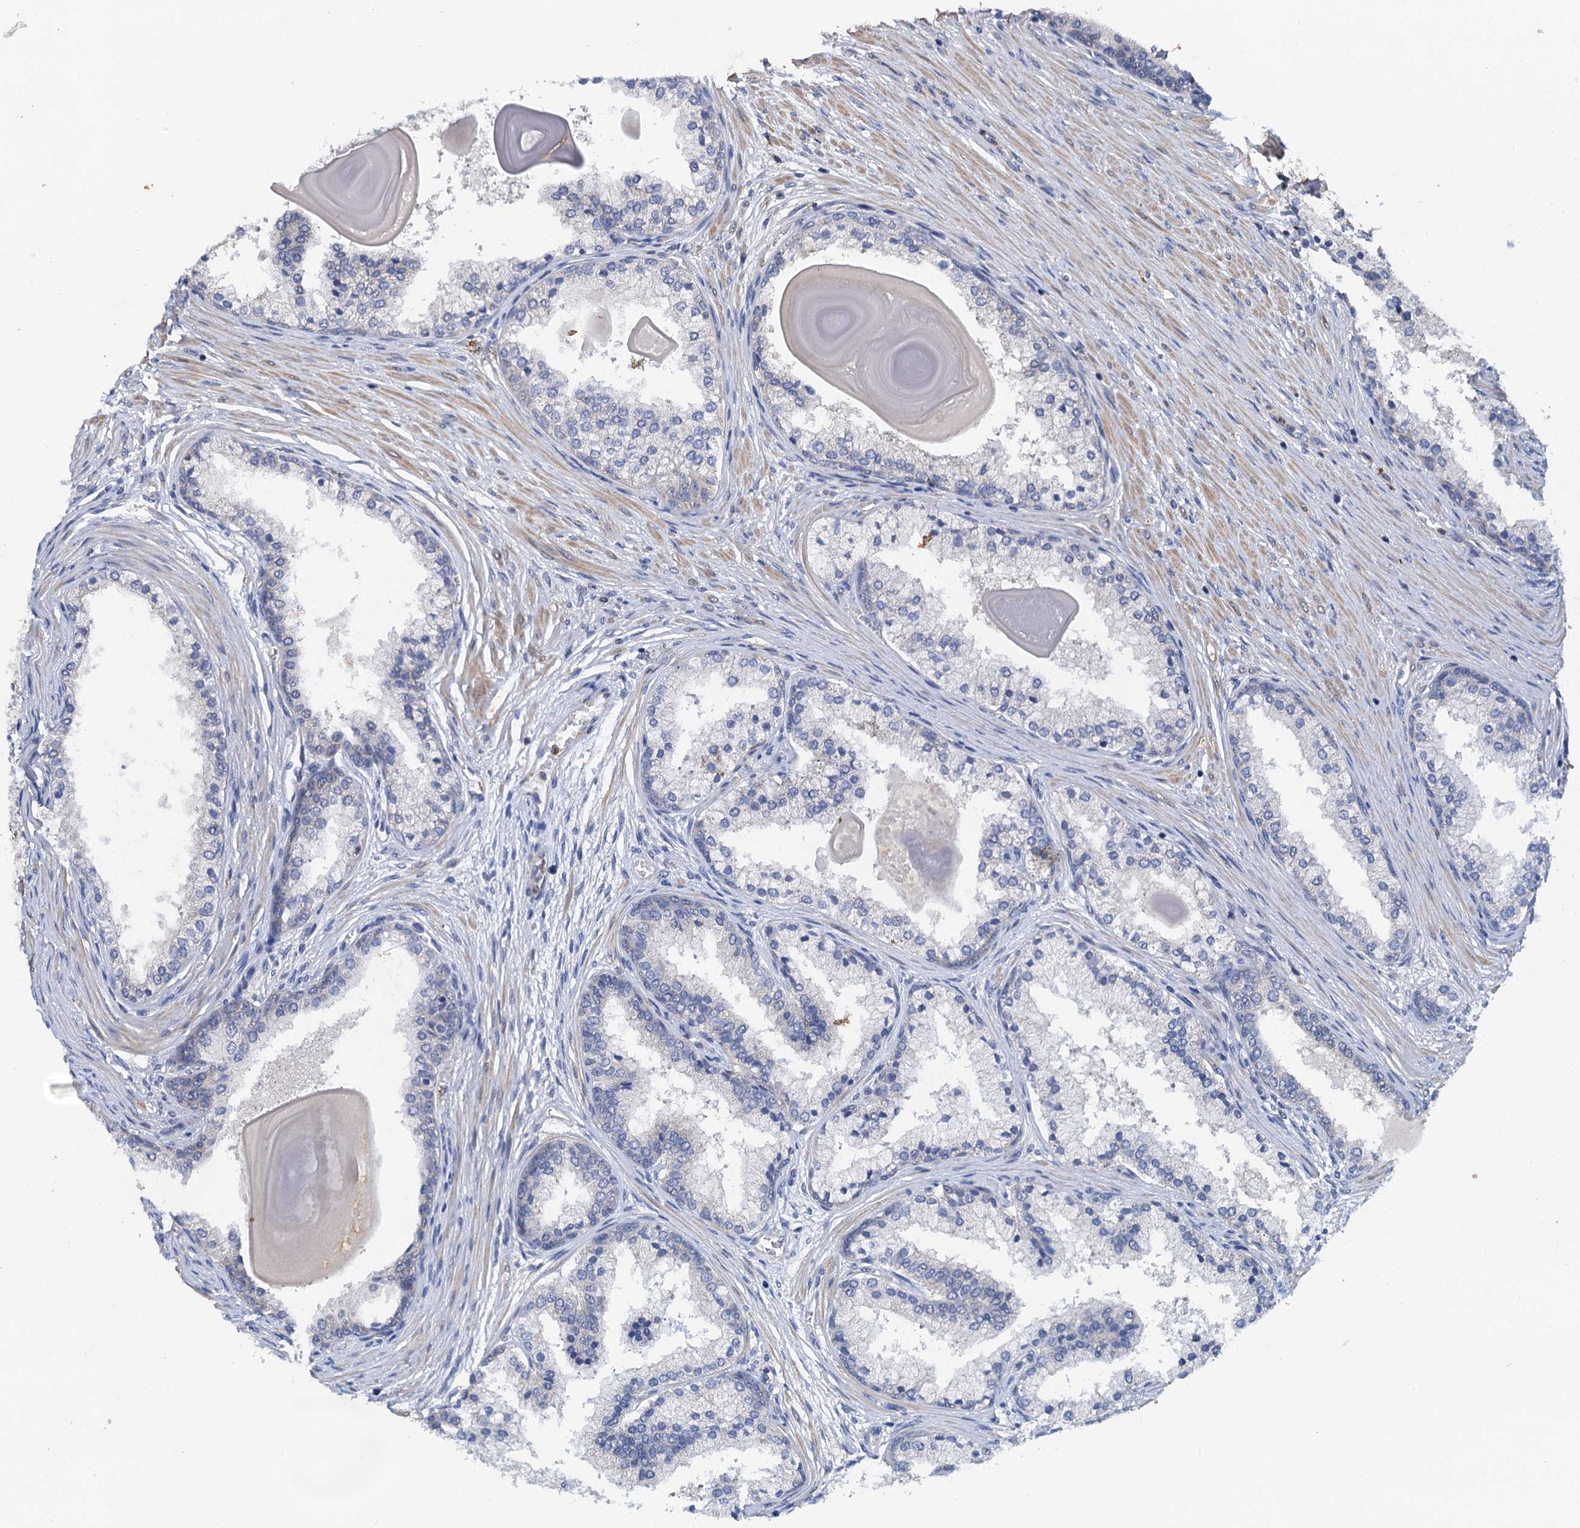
{"staining": {"intensity": "negative", "quantity": "none", "location": "none"}, "tissue": "prostate cancer", "cell_type": "Tumor cells", "image_type": "cancer", "snomed": [{"axis": "morphology", "description": "Adenocarcinoma, Low grade"}, {"axis": "topography", "description": "Prostate"}], "caption": "Tumor cells are negative for brown protein staining in prostate cancer.", "gene": "ZNF606", "patient": {"sex": "male", "age": 59}}